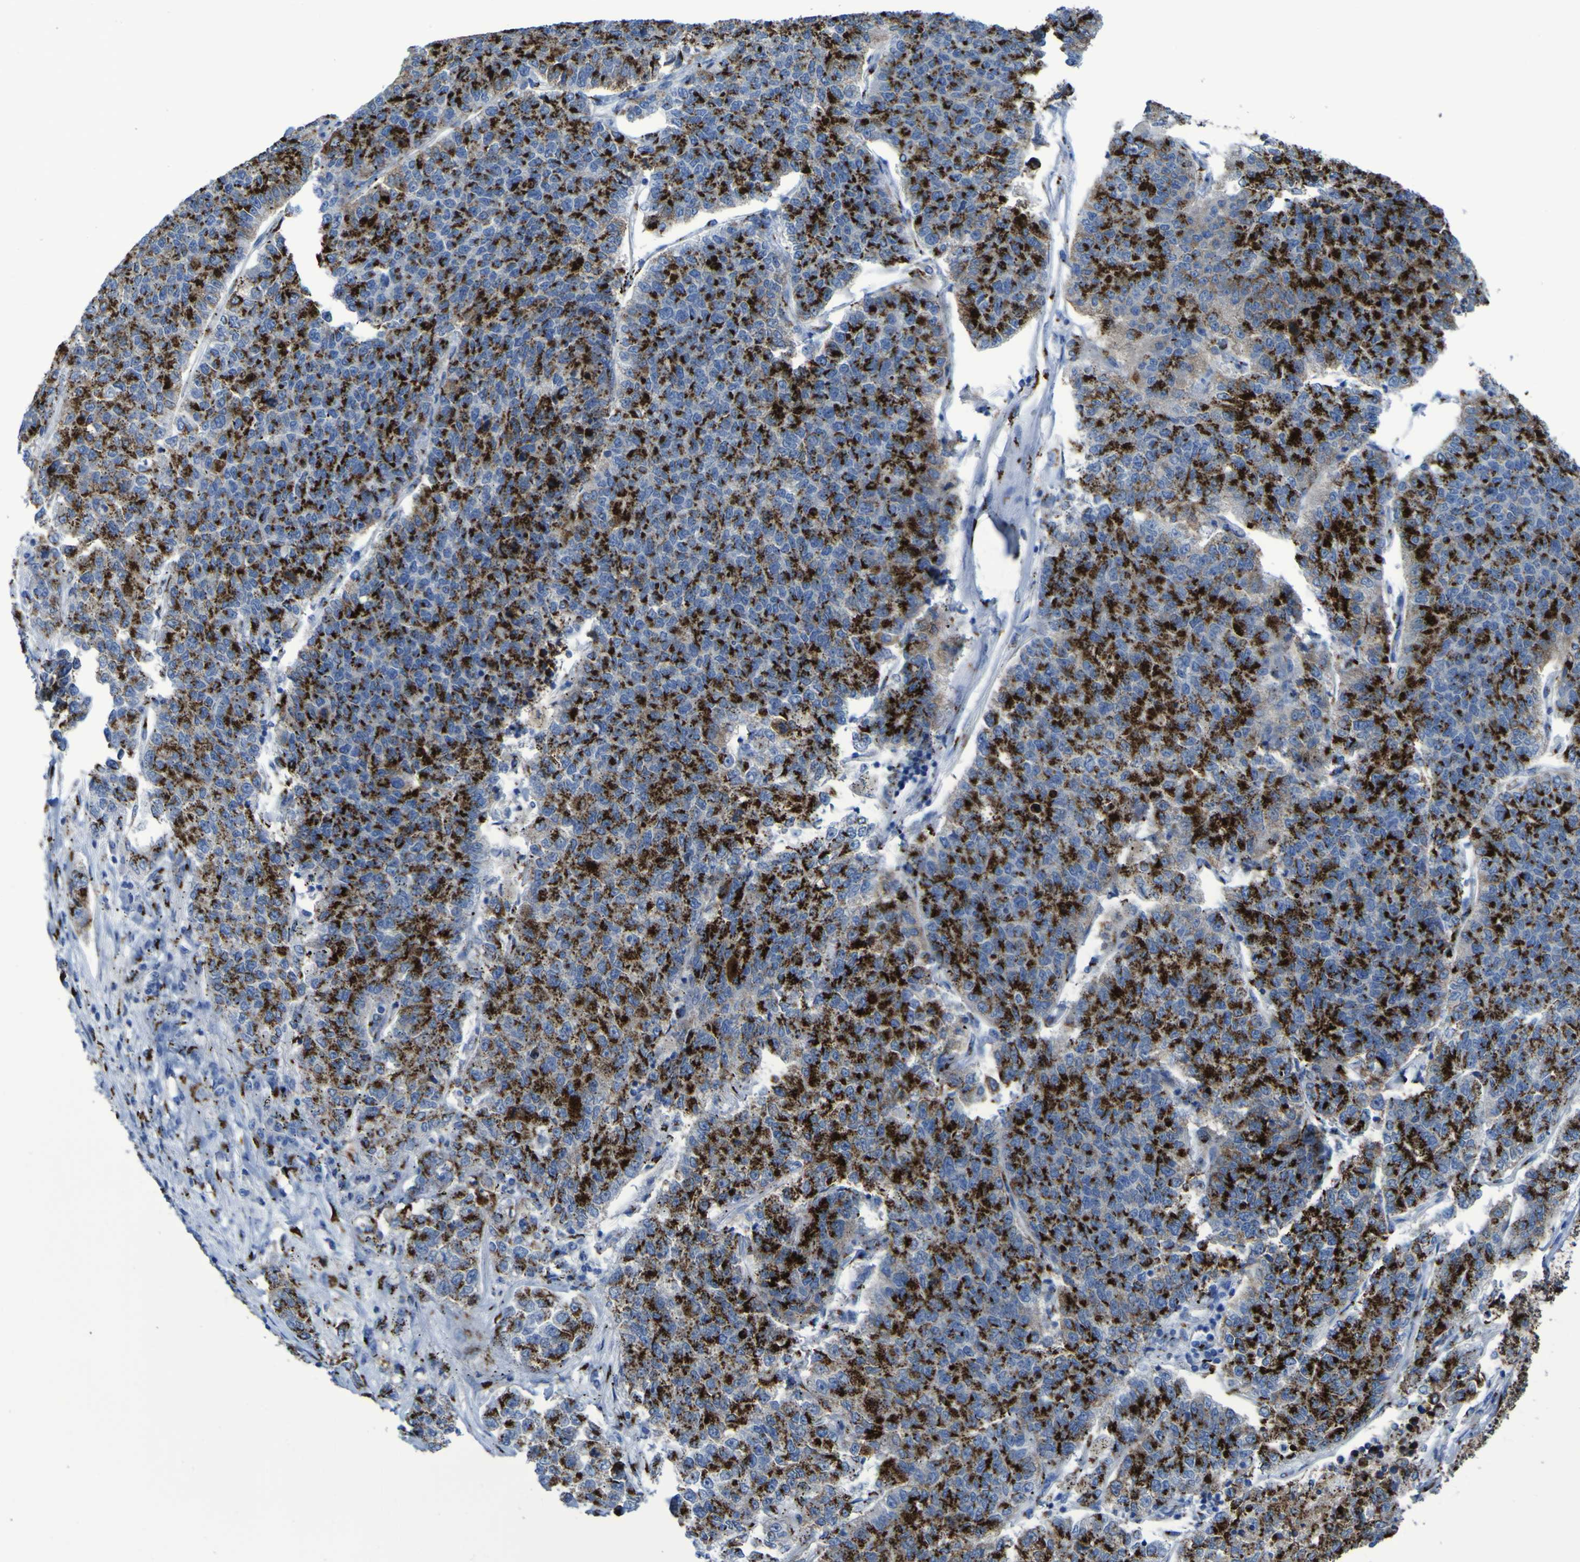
{"staining": {"intensity": "strong", "quantity": ">75%", "location": "cytoplasmic/membranous"}, "tissue": "lung cancer", "cell_type": "Tumor cells", "image_type": "cancer", "snomed": [{"axis": "morphology", "description": "Adenocarcinoma, NOS"}, {"axis": "topography", "description": "Lung"}], "caption": "Adenocarcinoma (lung) was stained to show a protein in brown. There is high levels of strong cytoplasmic/membranous expression in about >75% of tumor cells. The protein of interest is shown in brown color, while the nuclei are stained blue.", "gene": "GOLM1", "patient": {"sex": "male", "age": 49}}